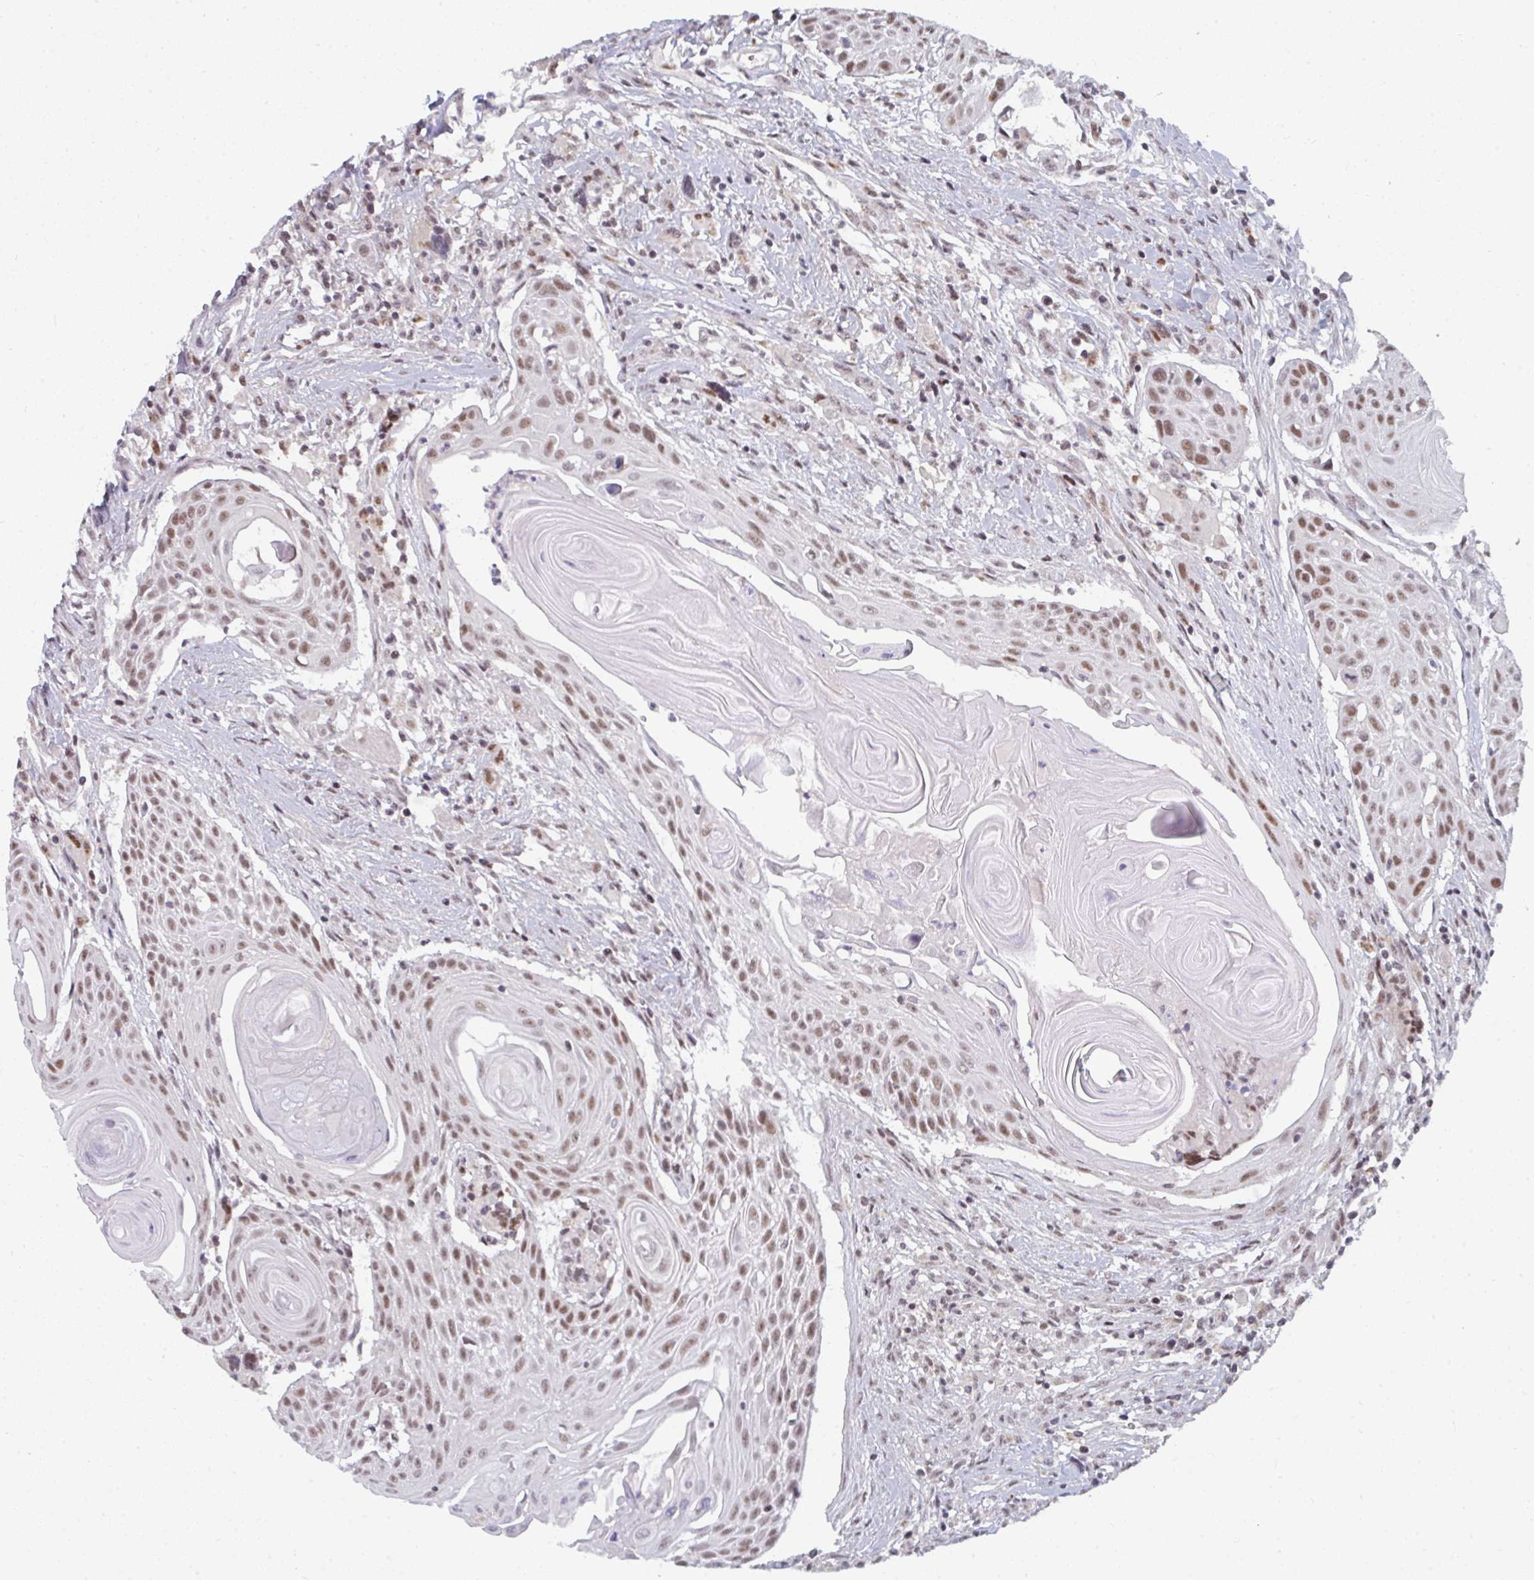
{"staining": {"intensity": "moderate", "quantity": ">75%", "location": "nuclear"}, "tissue": "head and neck cancer", "cell_type": "Tumor cells", "image_type": "cancer", "snomed": [{"axis": "morphology", "description": "Squamous cell carcinoma, NOS"}, {"axis": "topography", "description": "Lymph node"}, {"axis": "topography", "description": "Salivary gland"}, {"axis": "topography", "description": "Head-Neck"}], "caption": "This histopathology image demonstrates immunohistochemistry staining of human squamous cell carcinoma (head and neck), with medium moderate nuclear expression in about >75% of tumor cells.", "gene": "ATF1", "patient": {"sex": "female", "age": 74}}